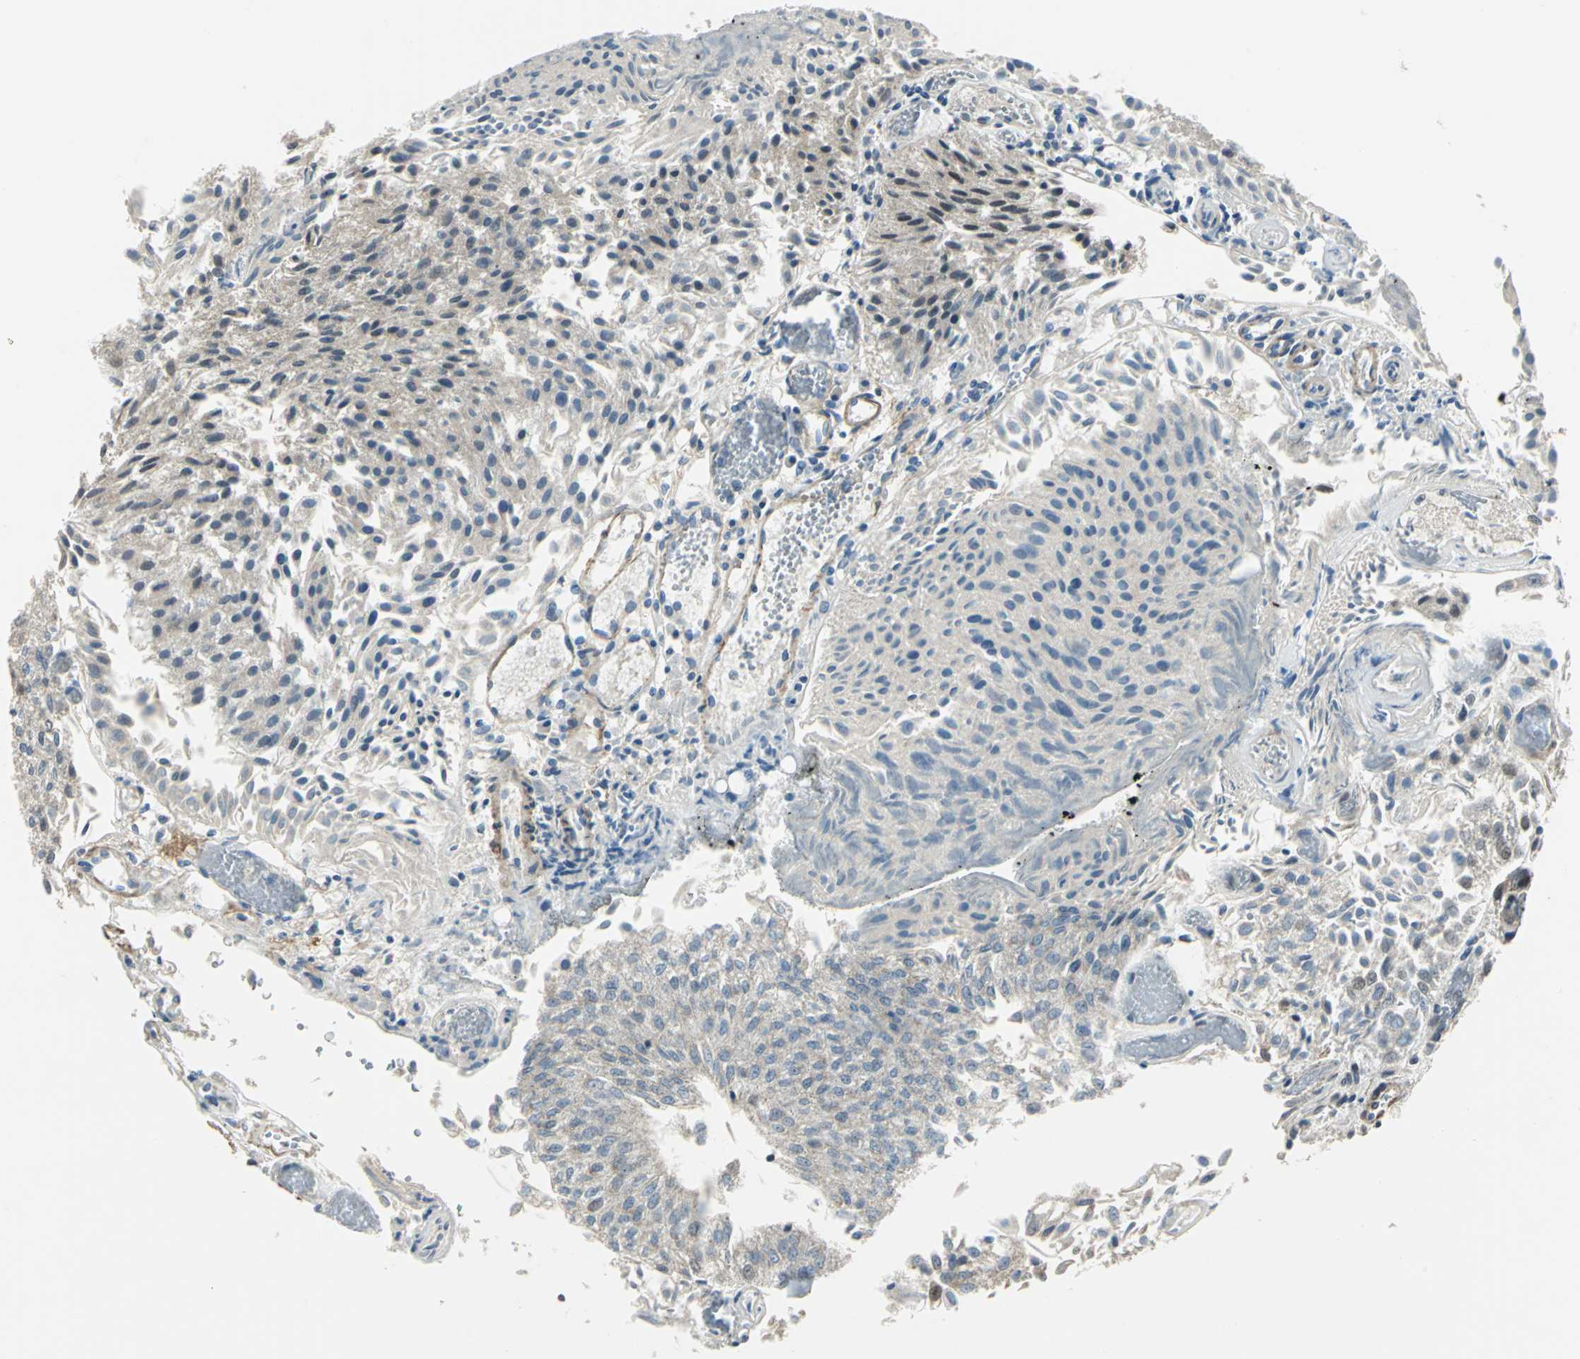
{"staining": {"intensity": "weak", "quantity": ">75%", "location": "cytoplasmic/membranous"}, "tissue": "urothelial cancer", "cell_type": "Tumor cells", "image_type": "cancer", "snomed": [{"axis": "morphology", "description": "Urothelial carcinoma, Low grade"}, {"axis": "topography", "description": "Urinary bladder"}], "caption": "Low-grade urothelial carcinoma was stained to show a protein in brown. There is low levels of weak cytoplasmic/membranous expression in about >75% of tumor cells.", "gene": "MTA1", "patient": {"sex": "male", "age": 86}}